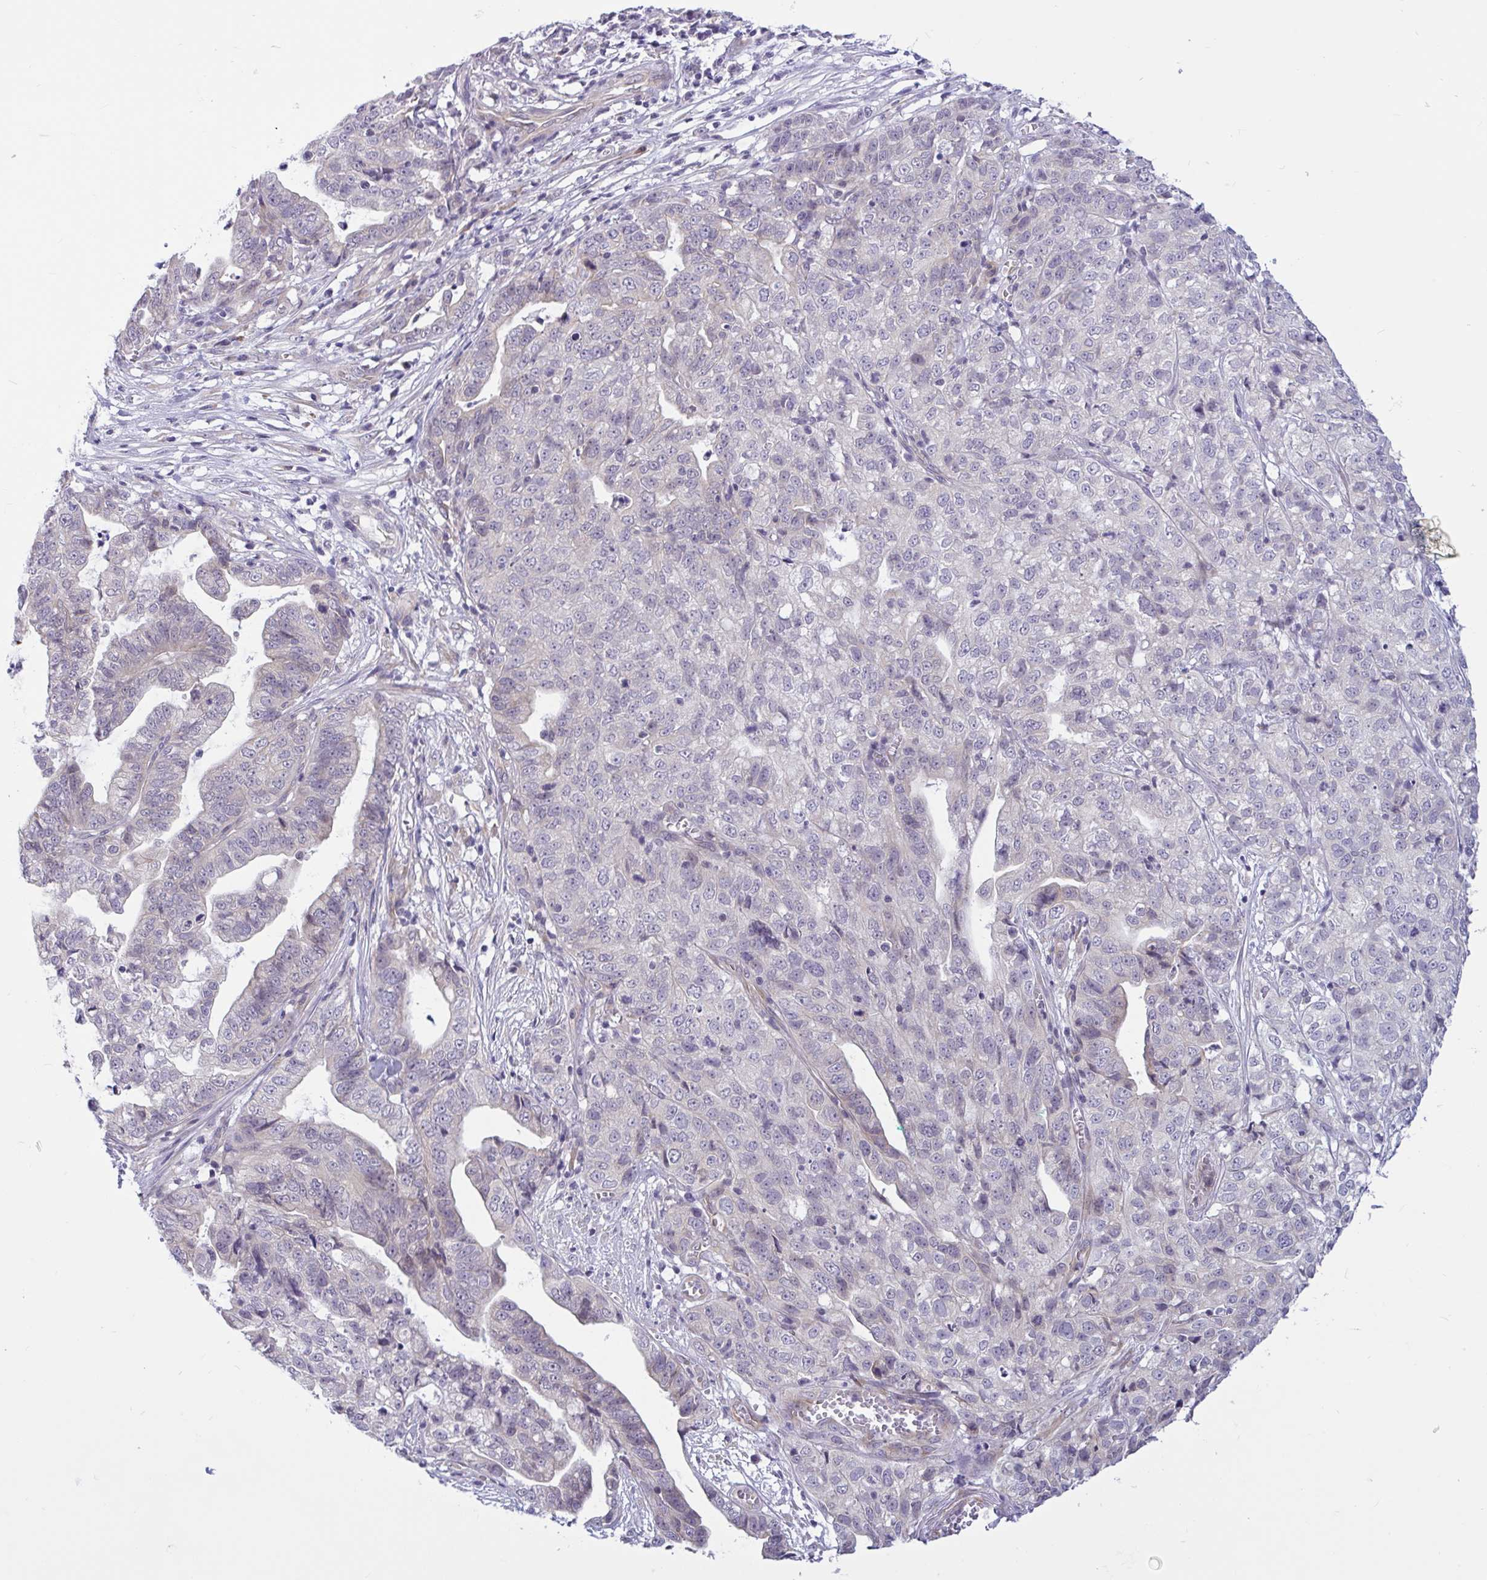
{"staining": {"intensity": "negative", "quantity": "none", "location": "none"}, "tissue": "stomach cancer", "cell_type": "Tumor cells", "image_type": "cancer", "snomed": [{"axis": "morphology", "description": "Adenocarcinoma, NOS"}, {"axis": "topography", "description": "Stomach, upper"}], "caption": "IHC micrograph of neoplastic tissue: stomach adenocarcinoma stained with DAB shows no significant protein staining in tumor cells. (DAB immunohistochemistry with hematoxylin counter stain).", "gene": "CAMLG", "patient": {"sex": "female", "age": 67}}